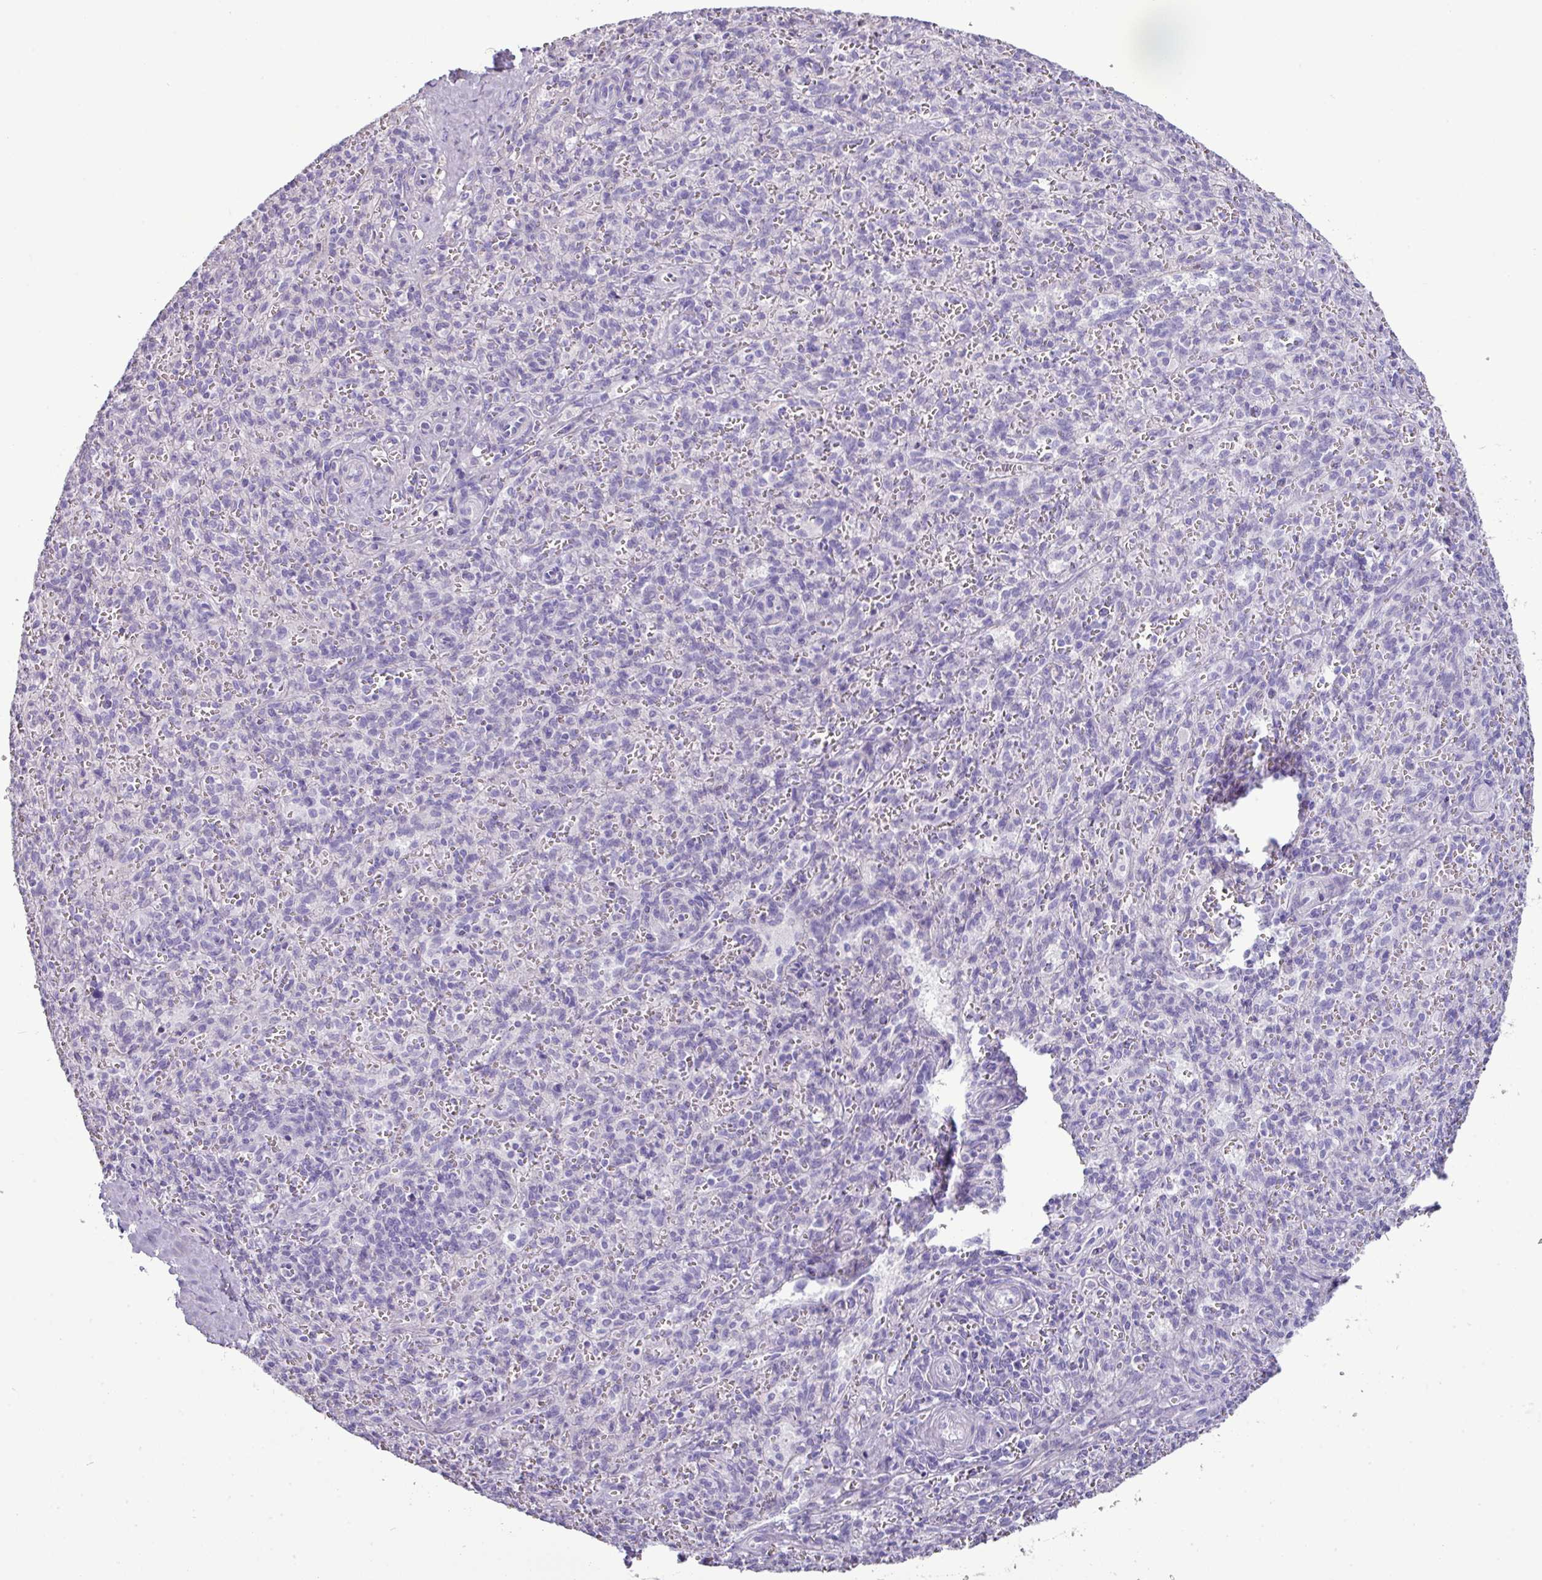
{"staining": {"intensity": "negative", "quantity": "none", "location": "none"}, "tissue": "spleen", "cell_type": "Cells in red pulp", "image_type": "normal", "snomed": [{"axis": "morphology", "description": "Normal tissue, NOS"}, {"axis": "topography", "description": "Spleen"}], "caption": "High magnification brightfield microscopy of normal spleen stained with DAB (3,3'-diaminobenzidine) (brown) and counterstained with hematoxylin (blue): cells in red pulp show no significant expression. The staining is performed using DAB (3,3'-diaminobenzidine) brown chromogen with nuclei counter-stained in using hematoxylin.", "gene": "GSTA1", "patient": {"sex": "female", "age": 26}}